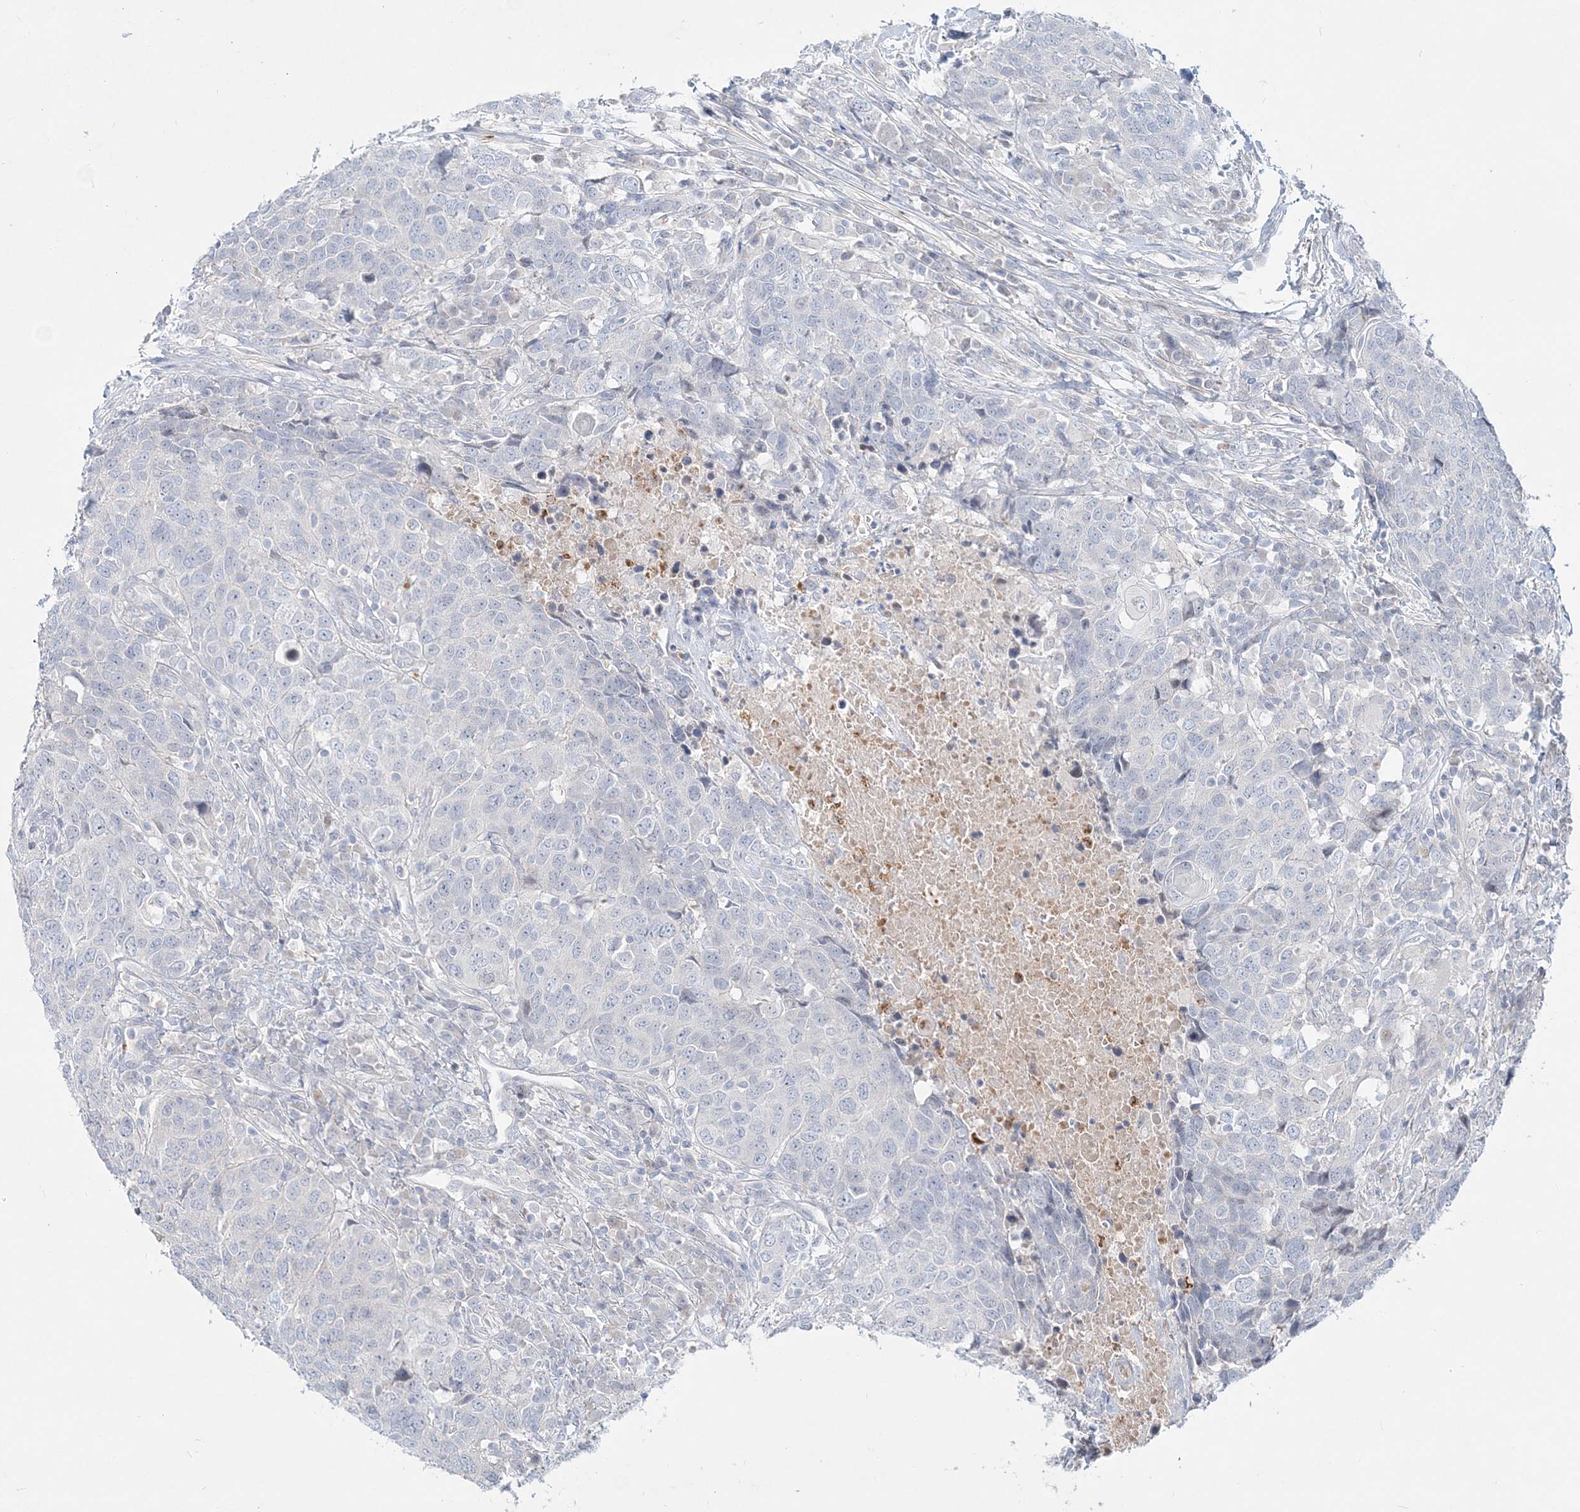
{"staining": {"intensity": "negative", "quantity": "none", "location": "none"}, "tissue": "head and neck cancer", "cell_type": "Tumor cells", "image_type": "cancer", "snomed": [{"axis": "morphology", "description": "Squamous cell carcinoma, NOS"}, {"axis": "topography", "description": "Head-Neck"}], "caption": "DAB (3,3'-diaminobenzidine) immunohistochemical staining of head and neck cancer reveals no significant expression in tumor cells.", "gene": "DNAH5", "patient": {"sex": "male", "age": 66}}